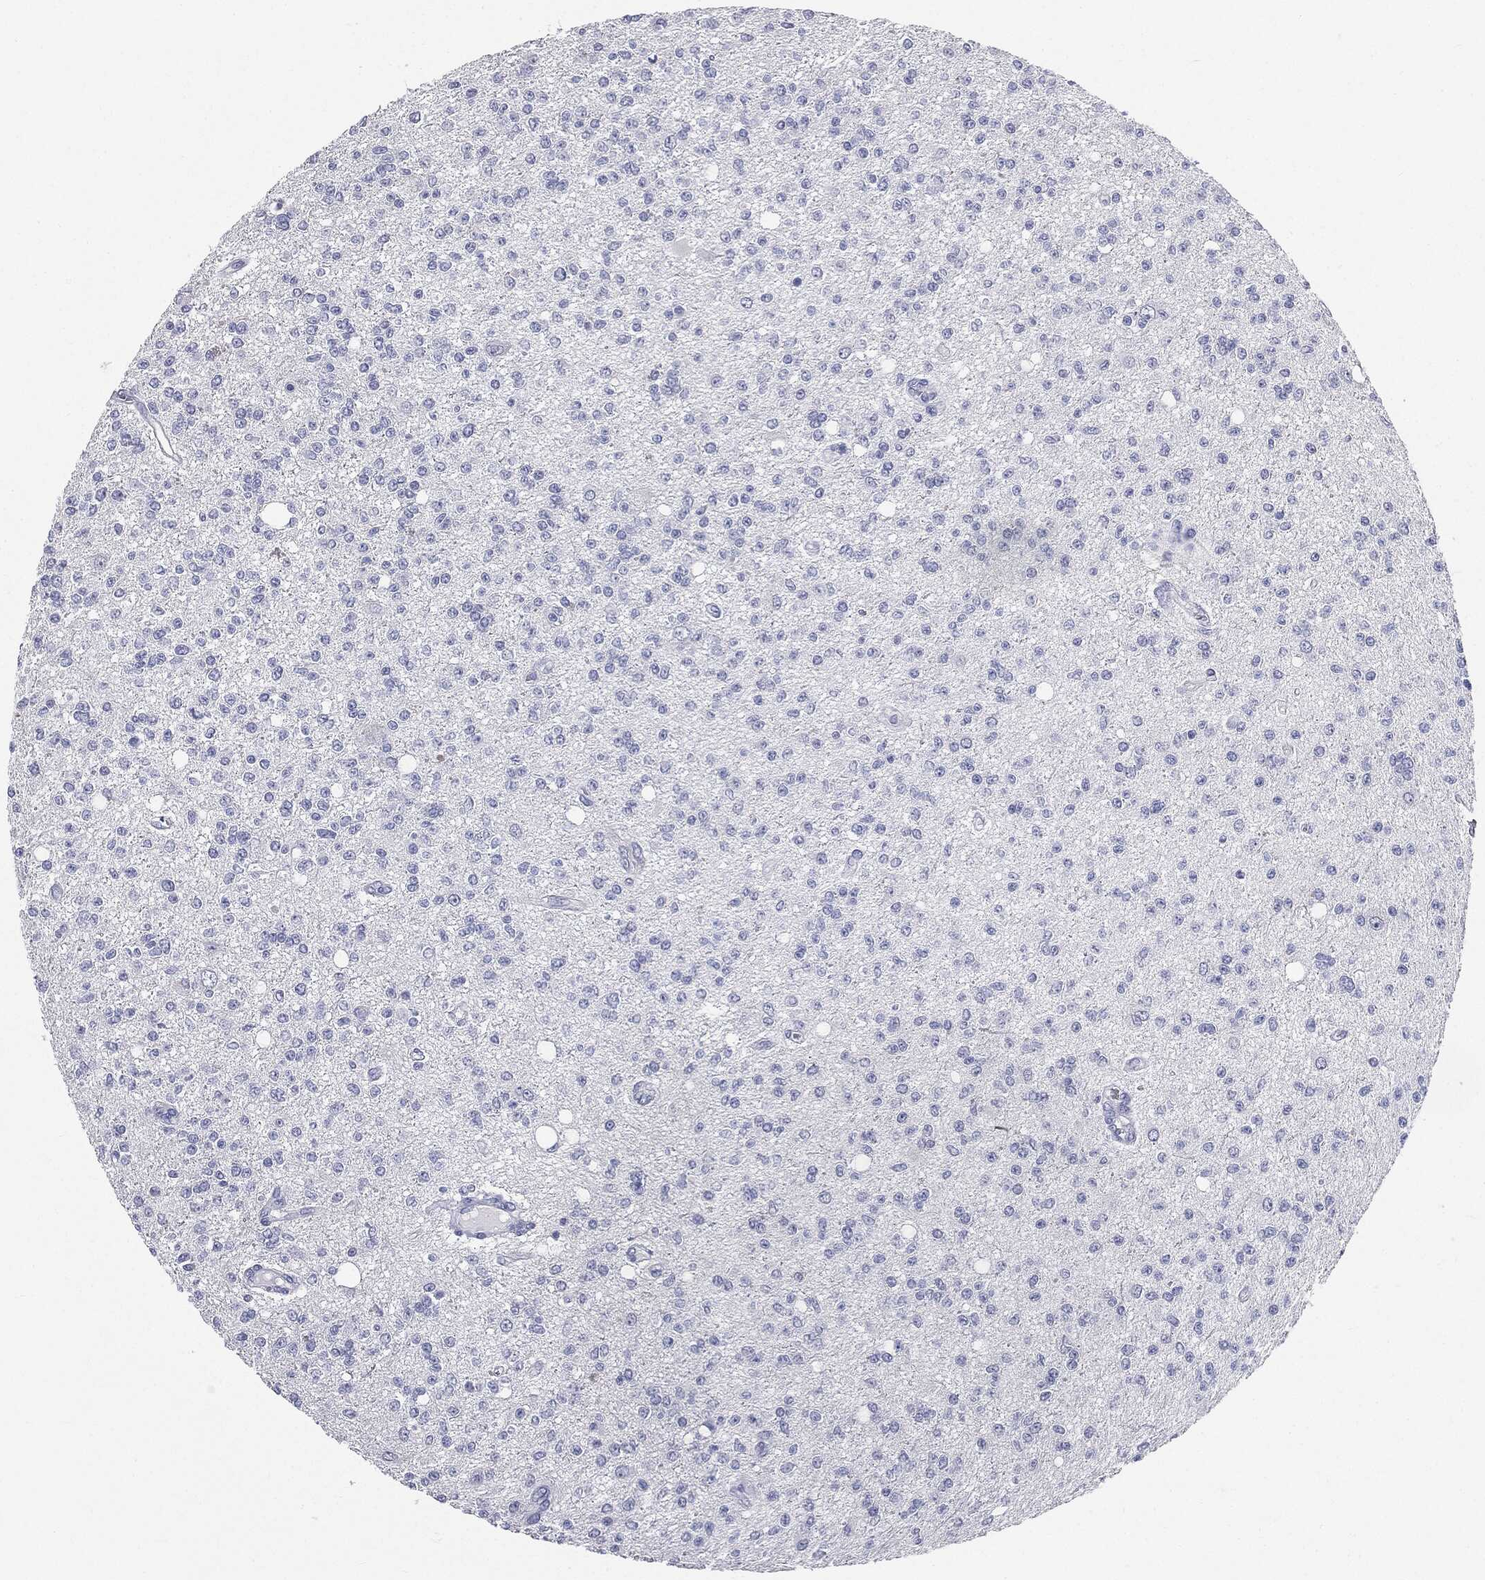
{"staining": {"intensity": "negative", "quantity": "none", "location": "none"}, "tissue": "glioma", "cell_type": "Tumor cells", "image_type": "cancer", "snomed": [{"axis": "morphology", "description": "Glioma, malignant, Low grade"}, {"axis": "topography", "description": "Brain"}], "caption": "High magnification brightfield microscopy of glioma stained with DAB (3,3'-diaminobenzidine) (brown) and counterstained with hematoxylin (blue): tumor cells show no significant positivity. The staining is performed using DAB (3,3'-diaminobenzidine) brown chromogen with nuclei counter-stained in using hematoxylin.", "gene": "CUZD1", "patient": {"sex": "male", "age": 67}}